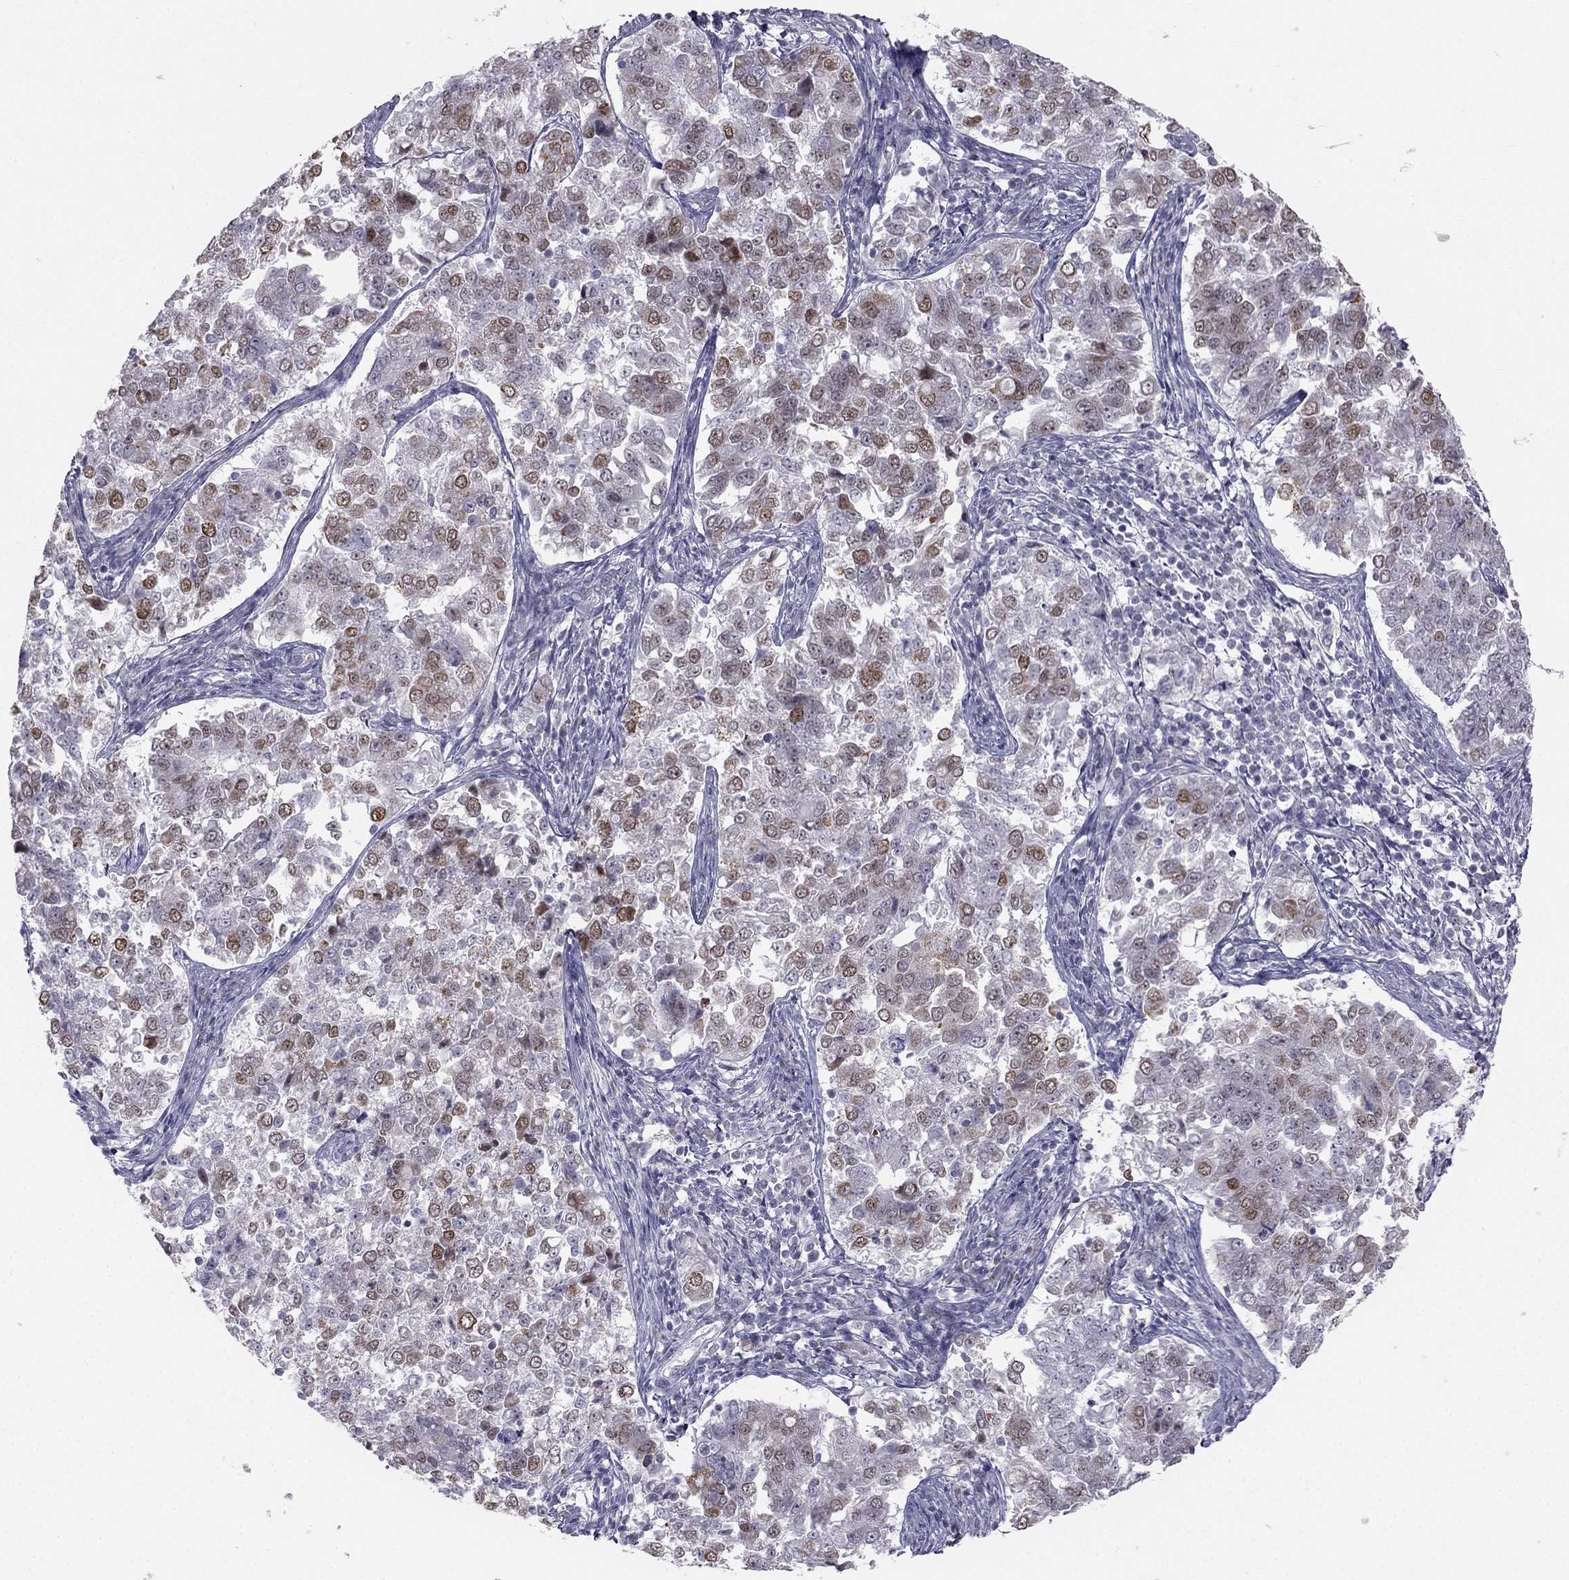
{"staining": {"intensity": "moderate", "quantity": "<25%", "location": "cytoplasmic/membranous,nuclear"}, "tissue": "endometrial cancer", "cell_type": "Tumor cells", "image_type": "cancer", "snomed": [{"axis": "morphology", "description": "Adenocarcinoma, NOS"}, {"axis": "topography", "description": "Endometrium"}], "caption": "Moderate cytoplasmic/membranous and nuclear expression for a protein is present in about <25% of tumor cells of endometrial cancer (adenocarcinoma) using immunohistochemistry (IHC).", "gene": "TRPS1", "patient": {"sex": "female", "age": 43}}